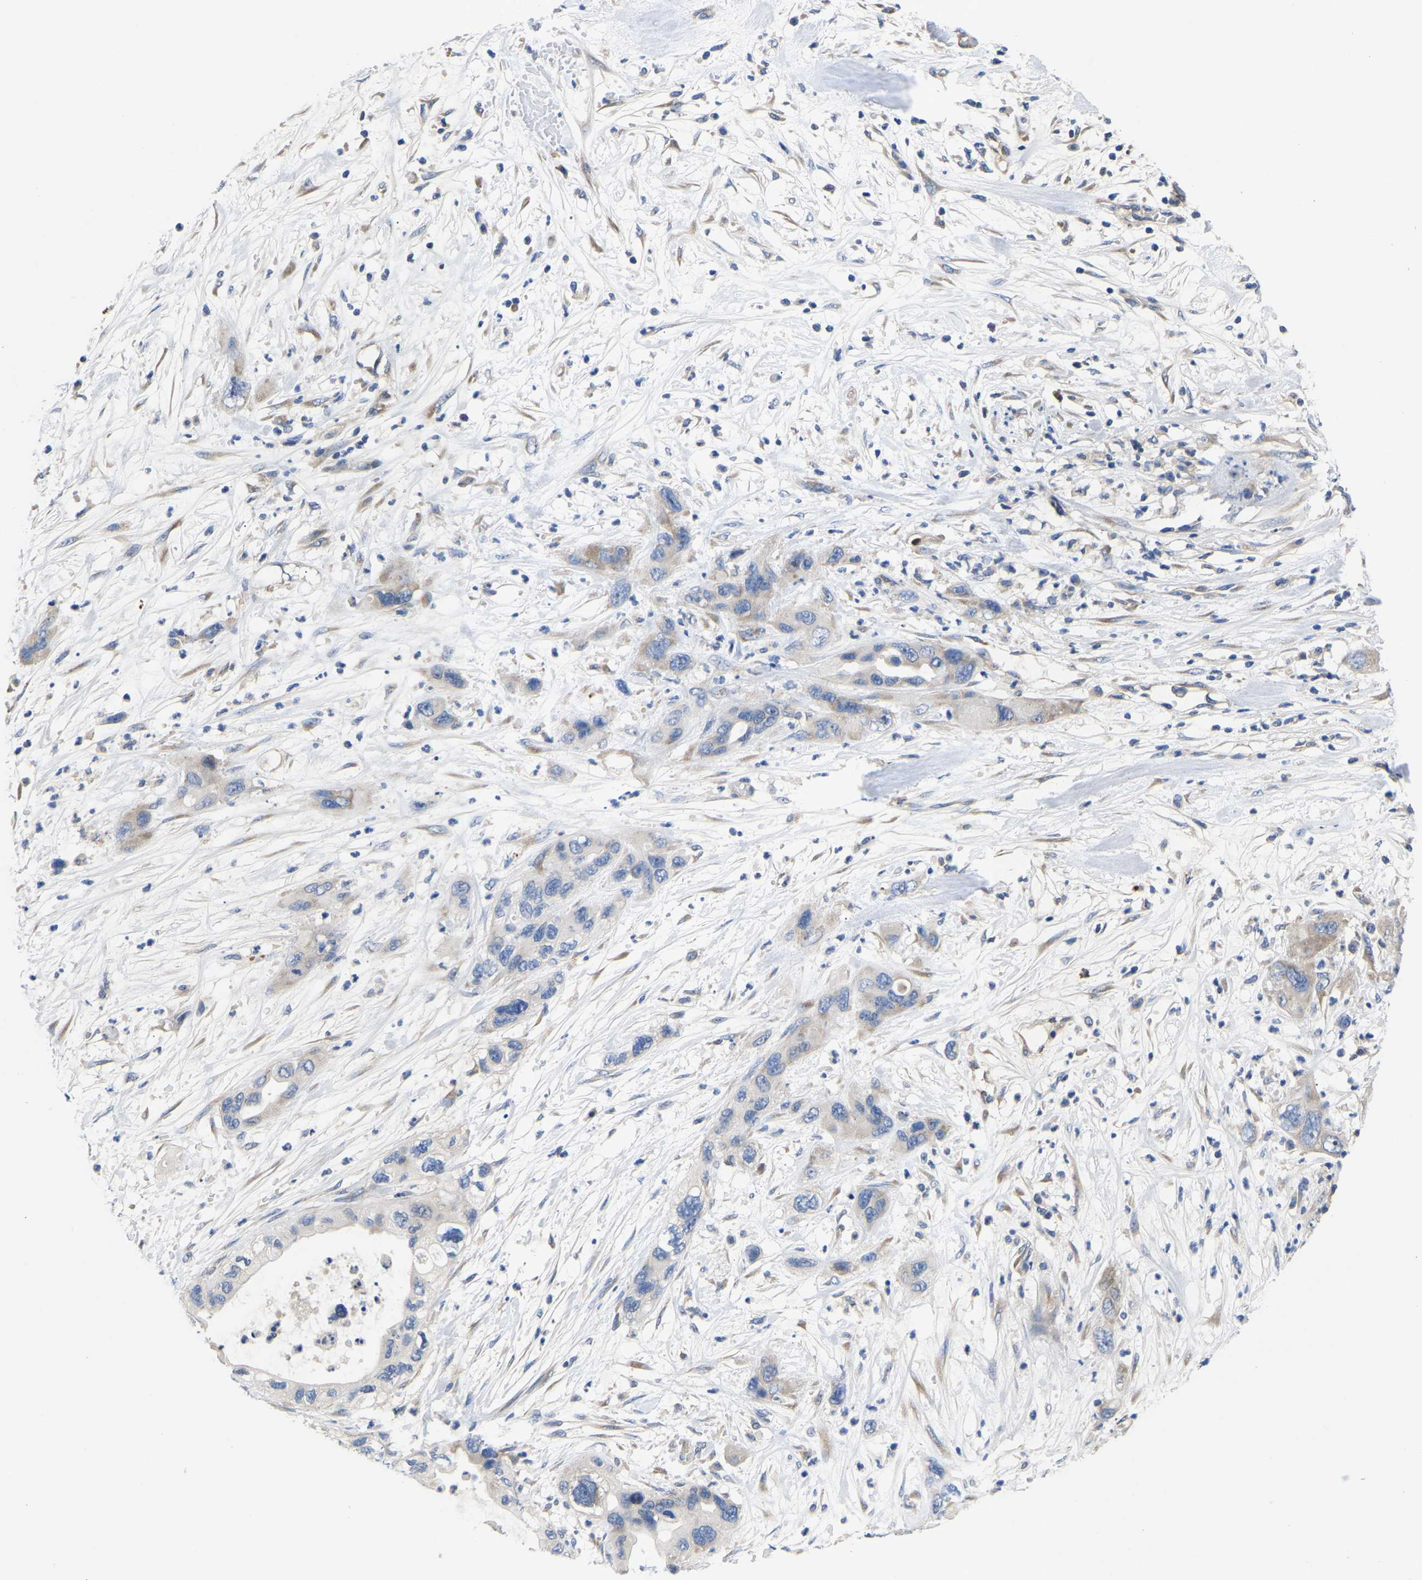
{"staining": {"intensity": "weak", "quantity": ">75%", "location": "cytoplasmic/membranous"}, "tissue": "pancreatic cancer", "cell_type": "Tumor cells", "image_type": "cancer", "snomed": [{"axis": "morphology", "description": "Adenocarcinoma, NOS"}, {"axis": "topography", "description": "Pancreas"}], "caption": "Tumor cells display low levels of weak cytoplasmic/membranous expression in about >75% of cells in pancreatic cancer.", "gene": "ABCA10", "patient": {"sex": "female", "age": 71}}